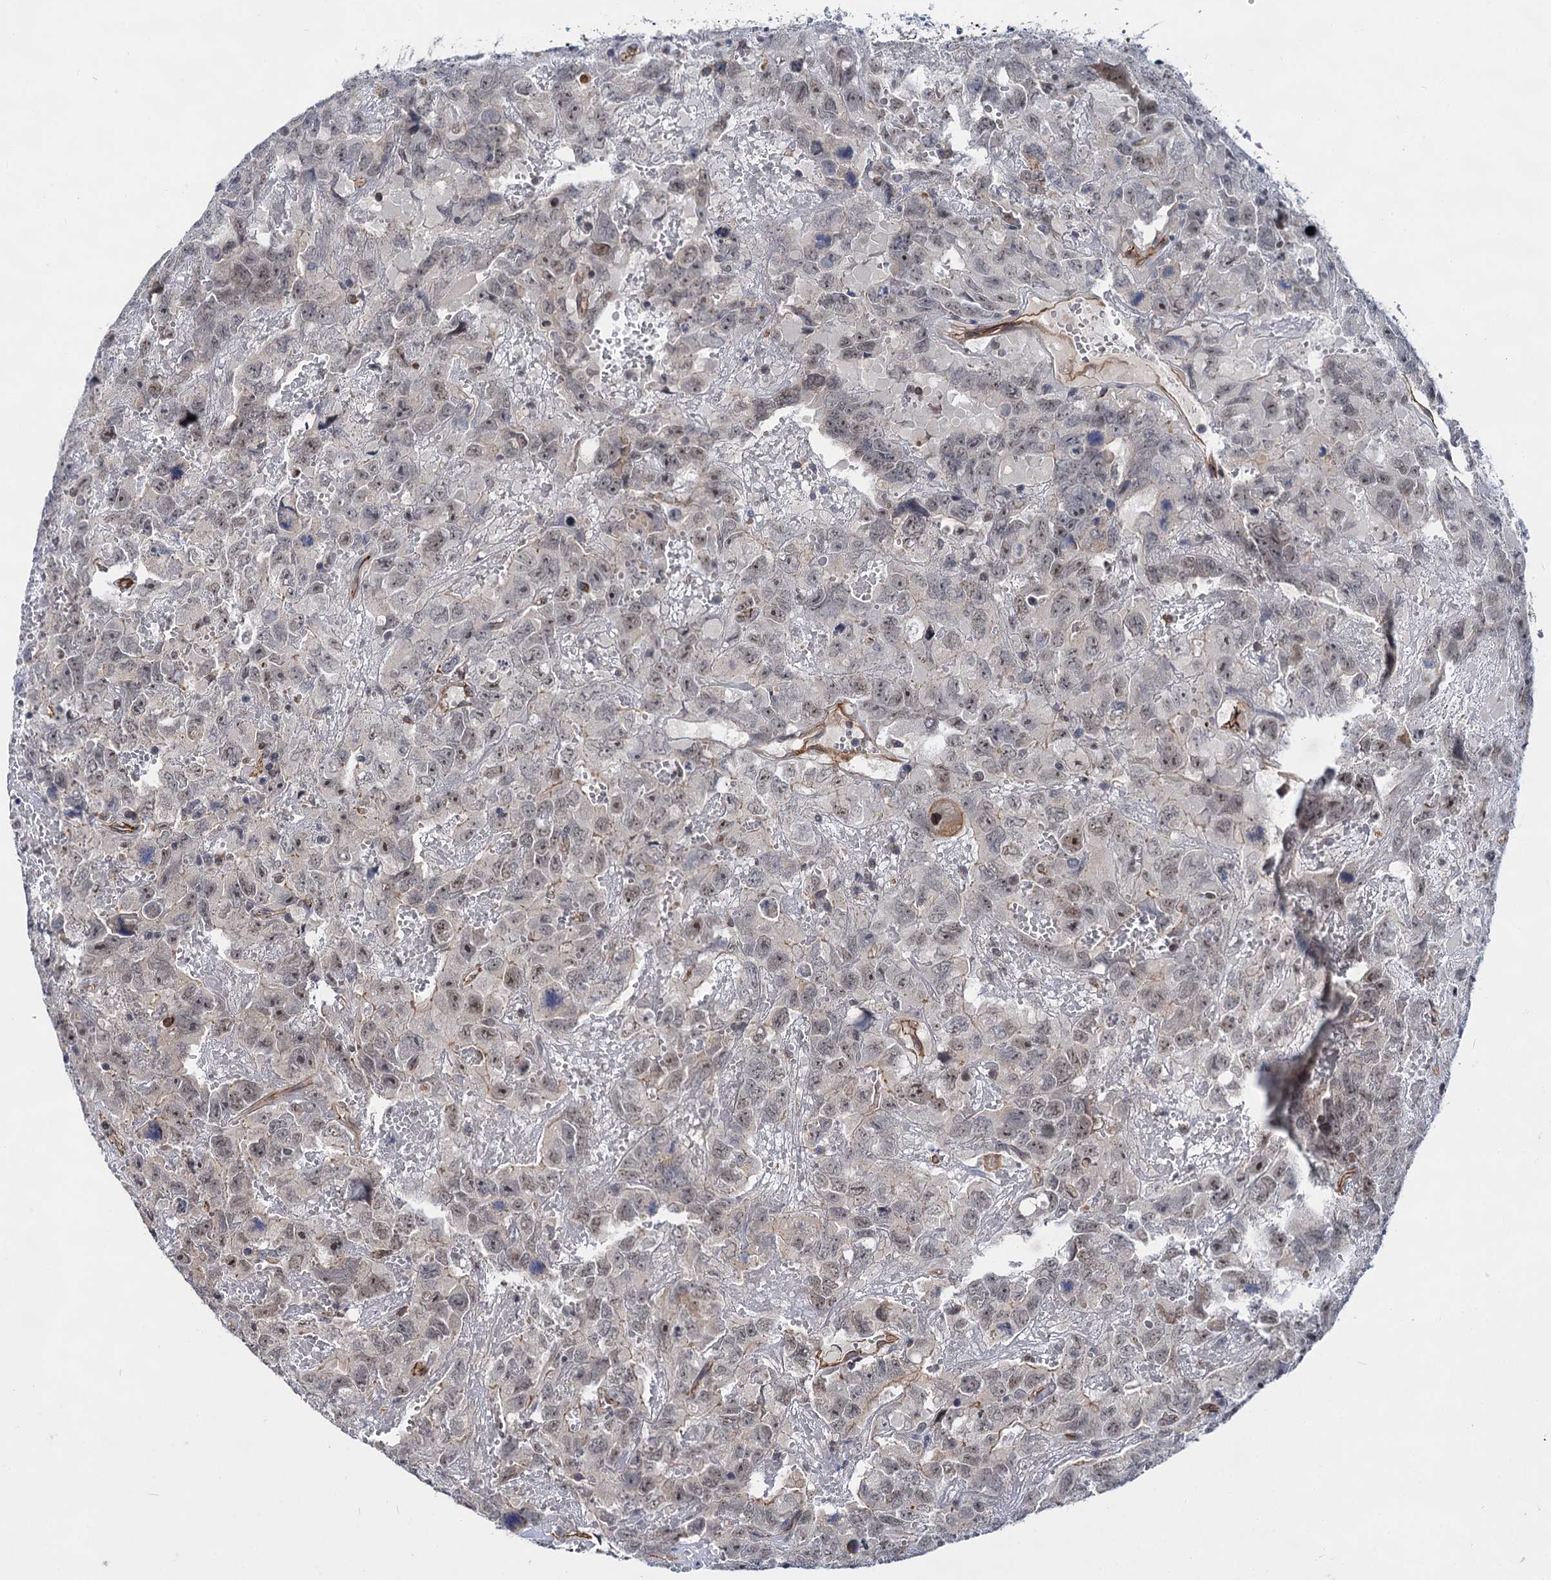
{"staining": {"intensity": "weak", "quantity": "25%-75%", "location": "nuclear"}, "tissue": "testis cancer", "cell_type": "Tumor cells", "image_type": "cancer", "snomed": [{"axis": "morphology", "description": "Carcinoma, Embryonal, NOS"}, {"axis": "topography", "description": "Testis"}], "caption": "Protein expression analysis of human testis cancer reveals weak nuclear staining in approximately 25%-75% of tumor cells. (IHC, brightfield microscopy, high magnification).", "gene": "ABLIM1", "patient": {"sex": "male", "age": 45}}